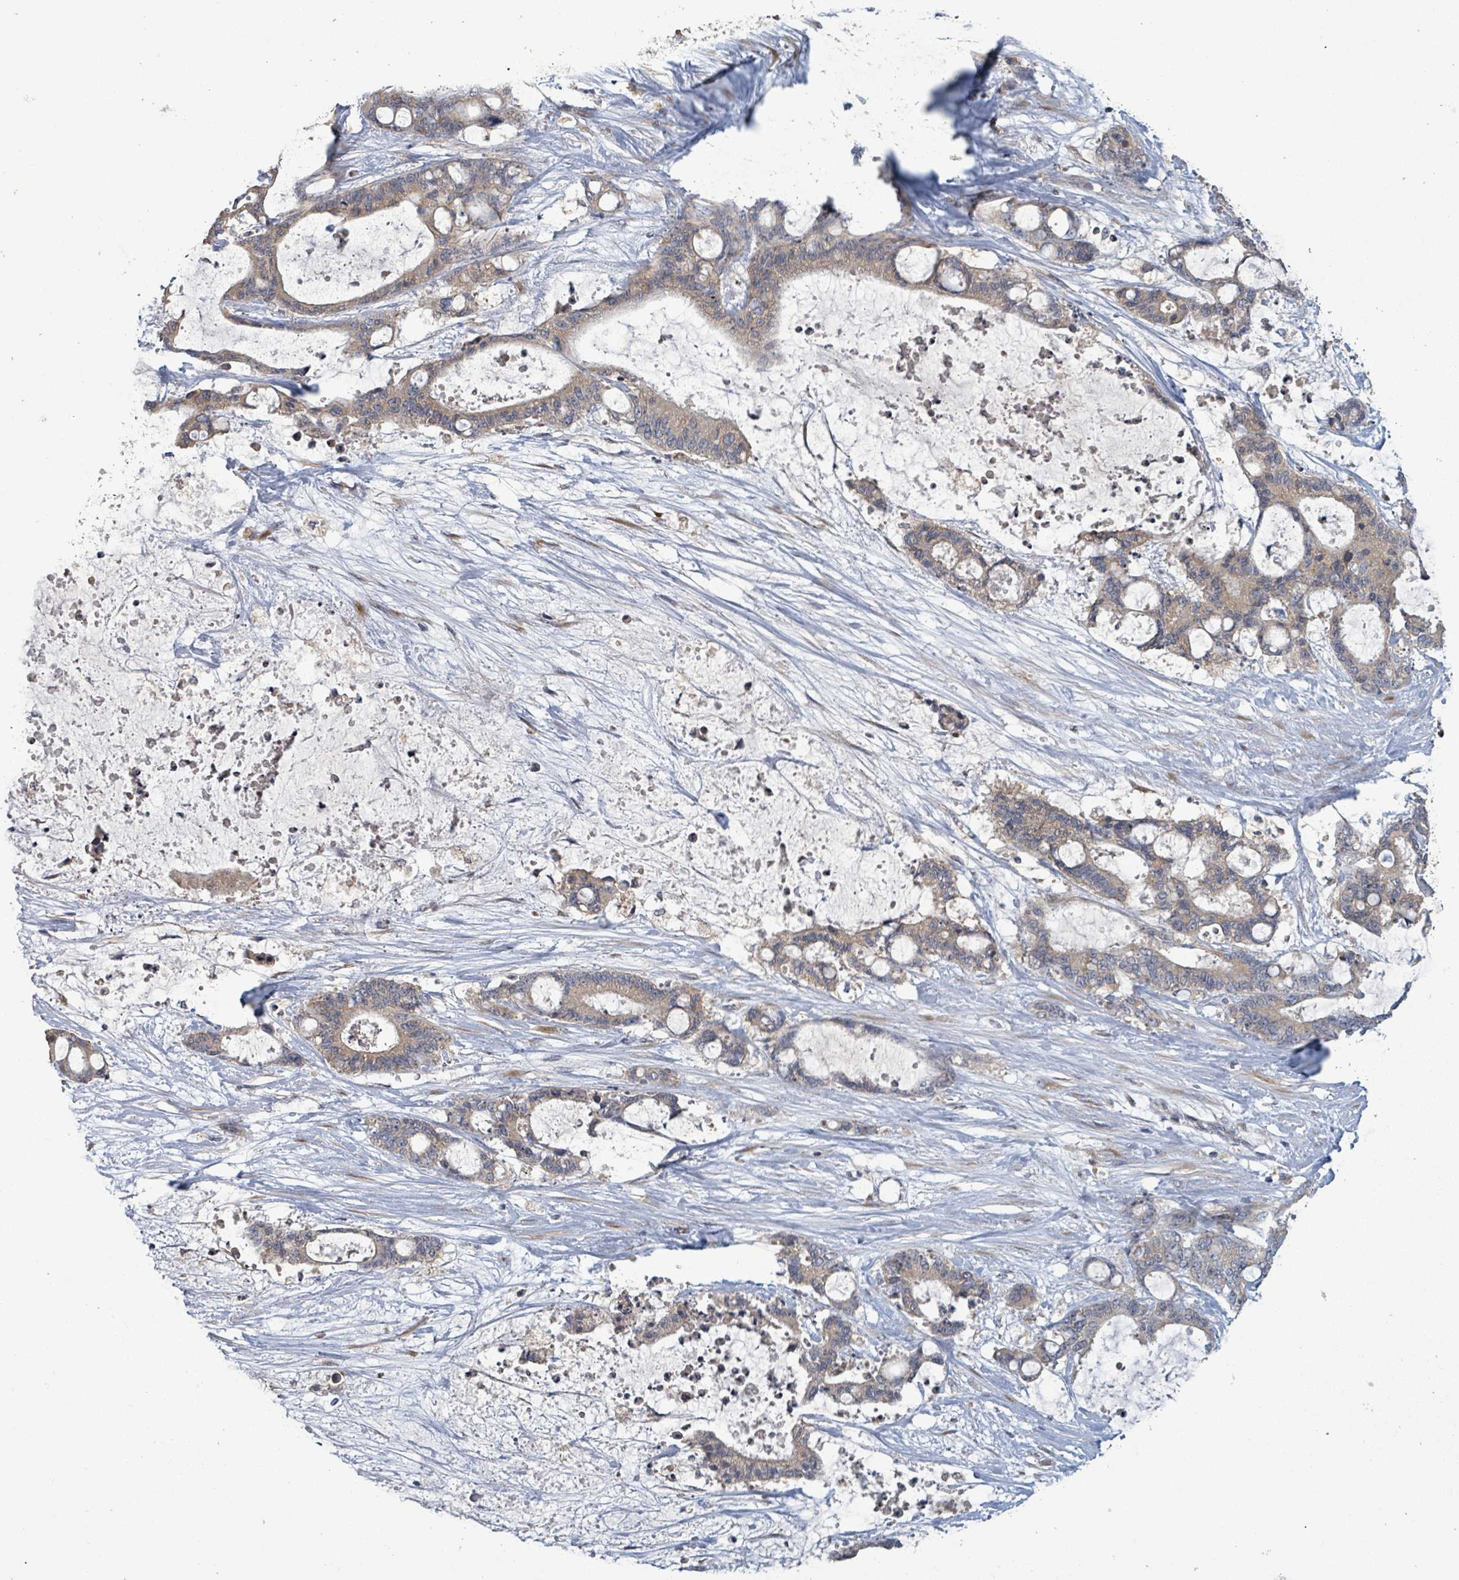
{"staining": {"intensity": "weak", "quantity": "25%-75%", "location": "cytoplasmic/membranous"}, "tissue": "liver cancer", "cell_type": "Tumor cells", "image_type": "cancer", "snomed": [{"axis": "morphology", "description": "Normal tissue, NOS"}, {"axis": "morphology", "description": "Cholangiocarcinoma"}, {"axis": "topography", "description": "Liver"}, {"axis": "topography", "description": "Peripheral nerve tissue"}], "caption": "A photomicrograph of human liver cancer stained for a protein demonstrates weak cytoplasmic/membranous brown staining in tumor cells.", "gene": "ATP13A1", "patient": {"sex": "female", "age": 73}}